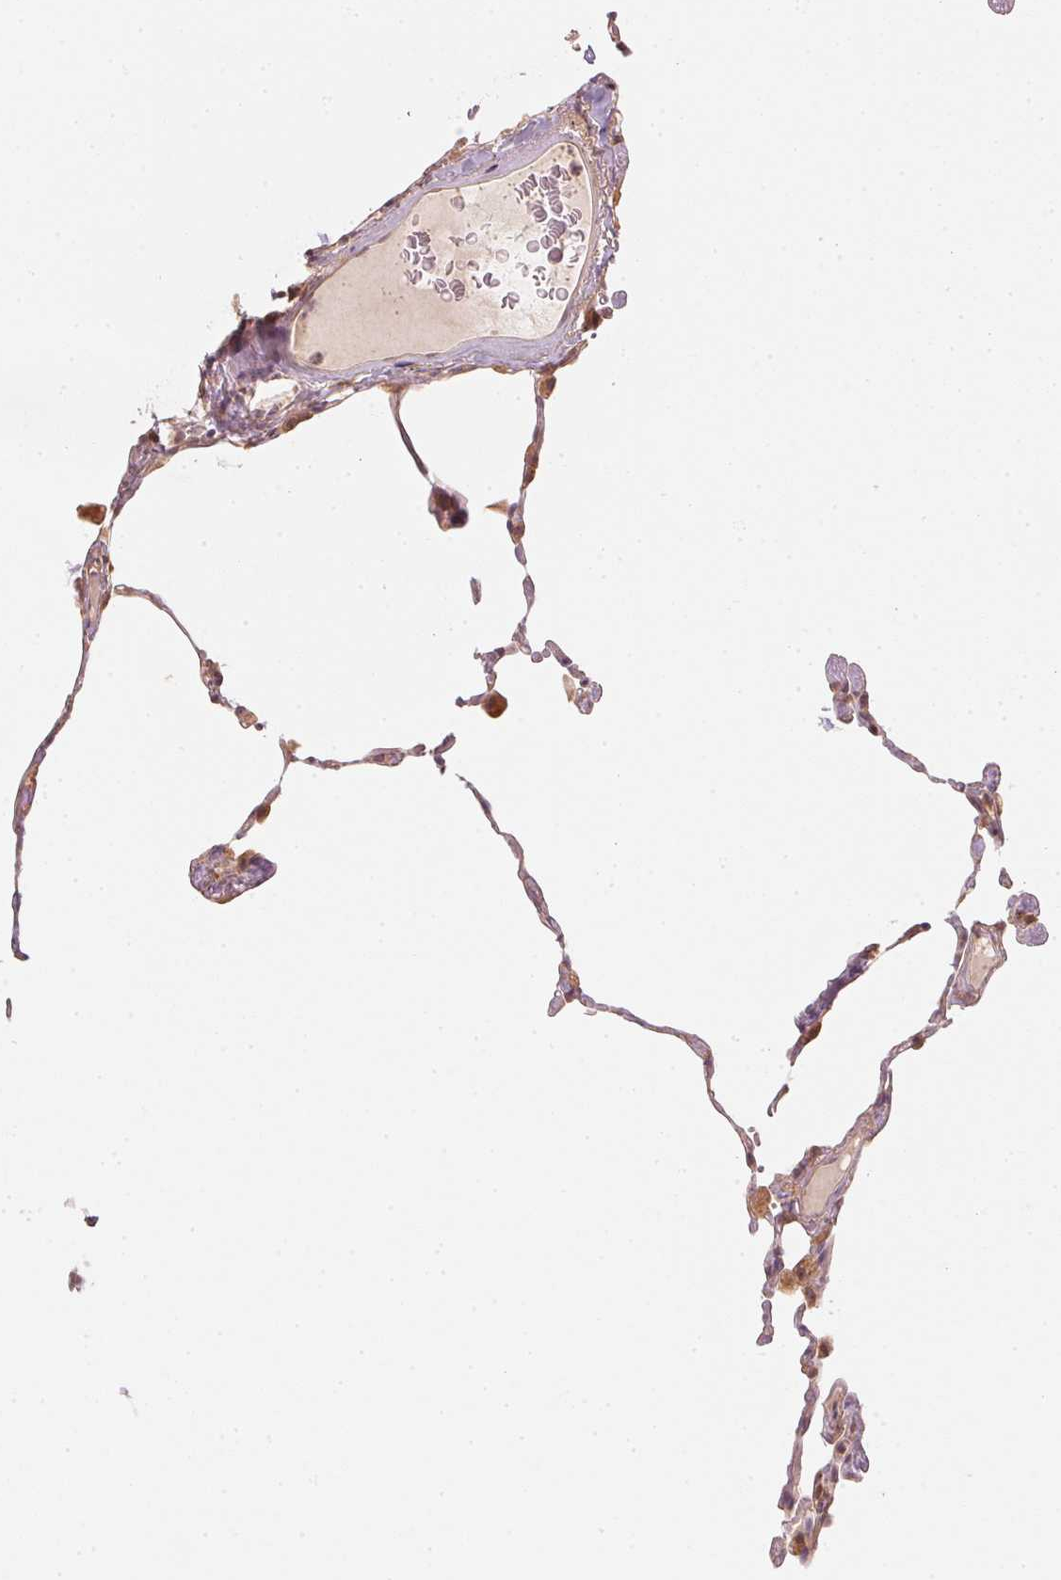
{"staining": {"intensity": "weak", "quantity": "25%-75%", "location": "cytoplasmic/membranous"}, "tissue": "lung", "cell_type": "Alveolar cells", "image_type": "normal", "snomed": [{"axis": "morphology", "description": "Normal tissue, NOS"}, {"axis": "topography", "description": "Lung"}], "caption": "Immunohistochemical staining of benign lung shows low levels of weak cytoplasmic/membranous expression in approximately 25%-75% of alveolar cells.", "gene": "WDR54", "patient": {"sex": "female", "age": 57}}